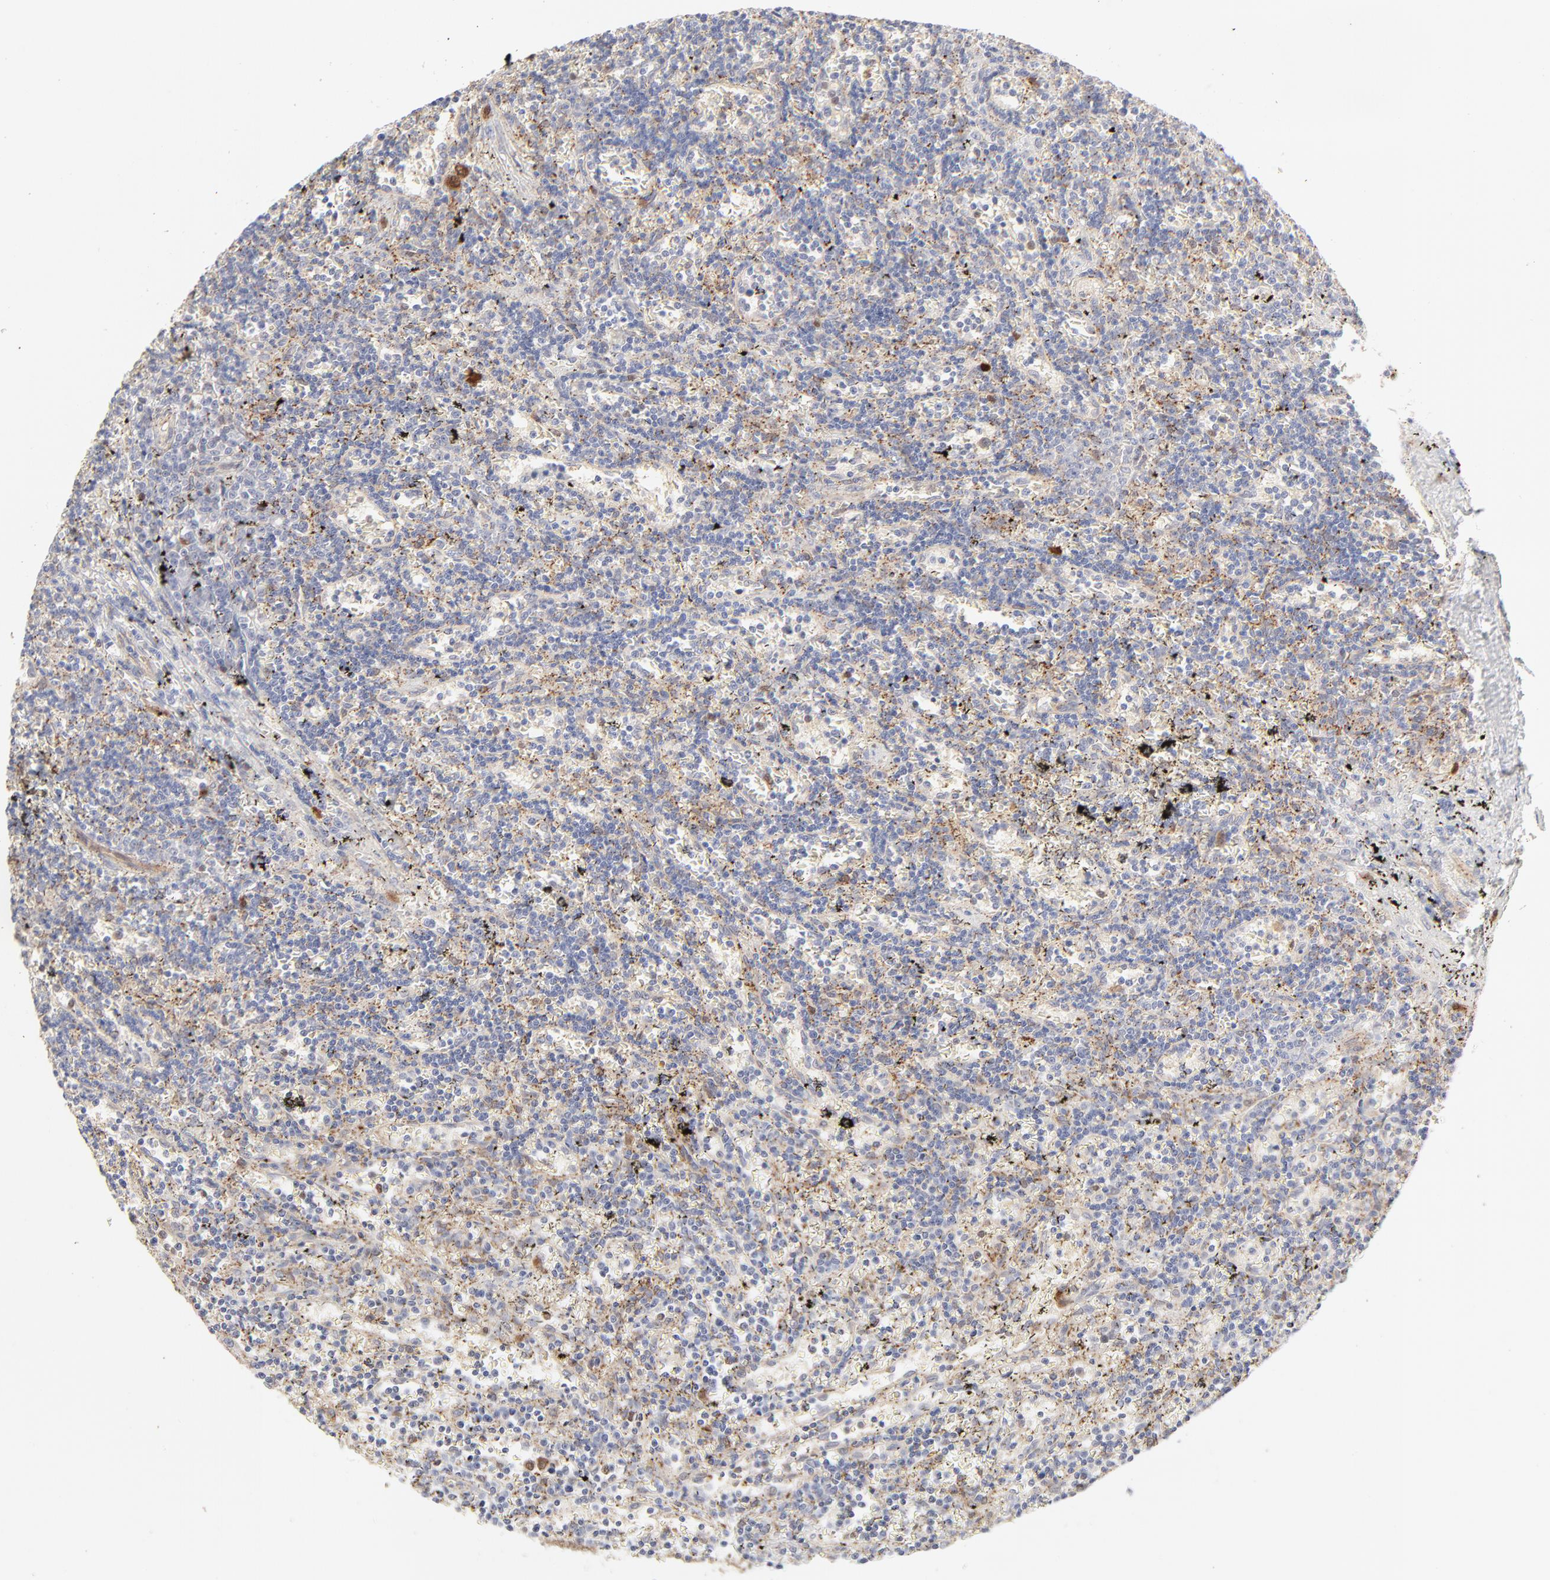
{"staining": {"intensity": "negative", "quantity": "none", "location": "none"}, "tissue": "lymphoma", "cell_type": "Tumor cells", "image_type": "cancer", "snomed": [{"axis": "morphology", "description": "Malignant lymphoma, non-Hodgkin's type, Low grade"}, {"axis": "topography", "description": "Spleen"}], "caption": "Immunohistochemistry image of human lymphoma stained for a protein (brown), which displays no staining in tumor cells.", "gene": "CDK6", "patient": {"sex": "male", "age": 60}}